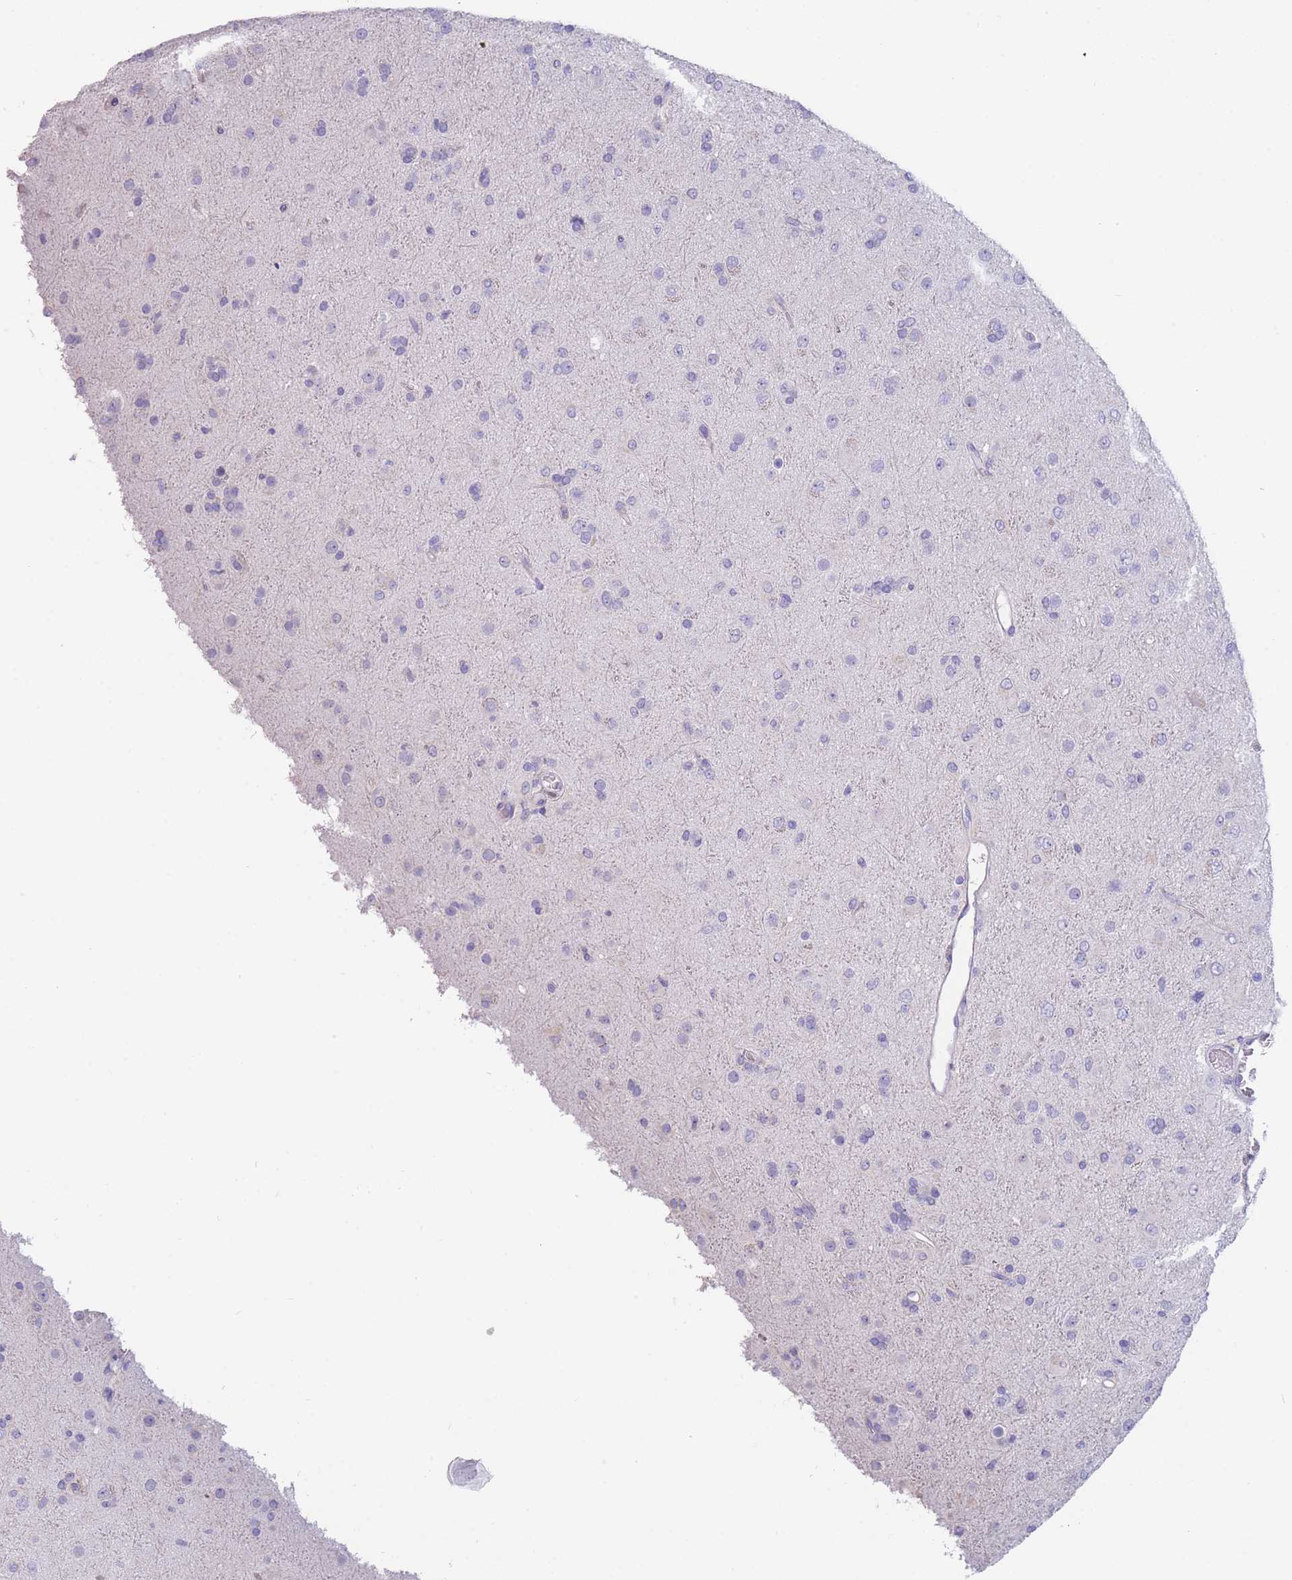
{"staining": {"intensity": "negative", "quantity": "none", "location": "none"}, "tissue": "glioma", "cell_type": "Tumor cells", "image_type": "cancer", "snomed": [{"axis": "morphology", "description": "Glioma, malignant, Low grade"}, {"axis": "topography", "description": "Brain"}], "caption": "Tumor cells are negative for protein expression in human glioma.", "gene": "ZNF627", "patient": {"sex": "male", "age": 65}}